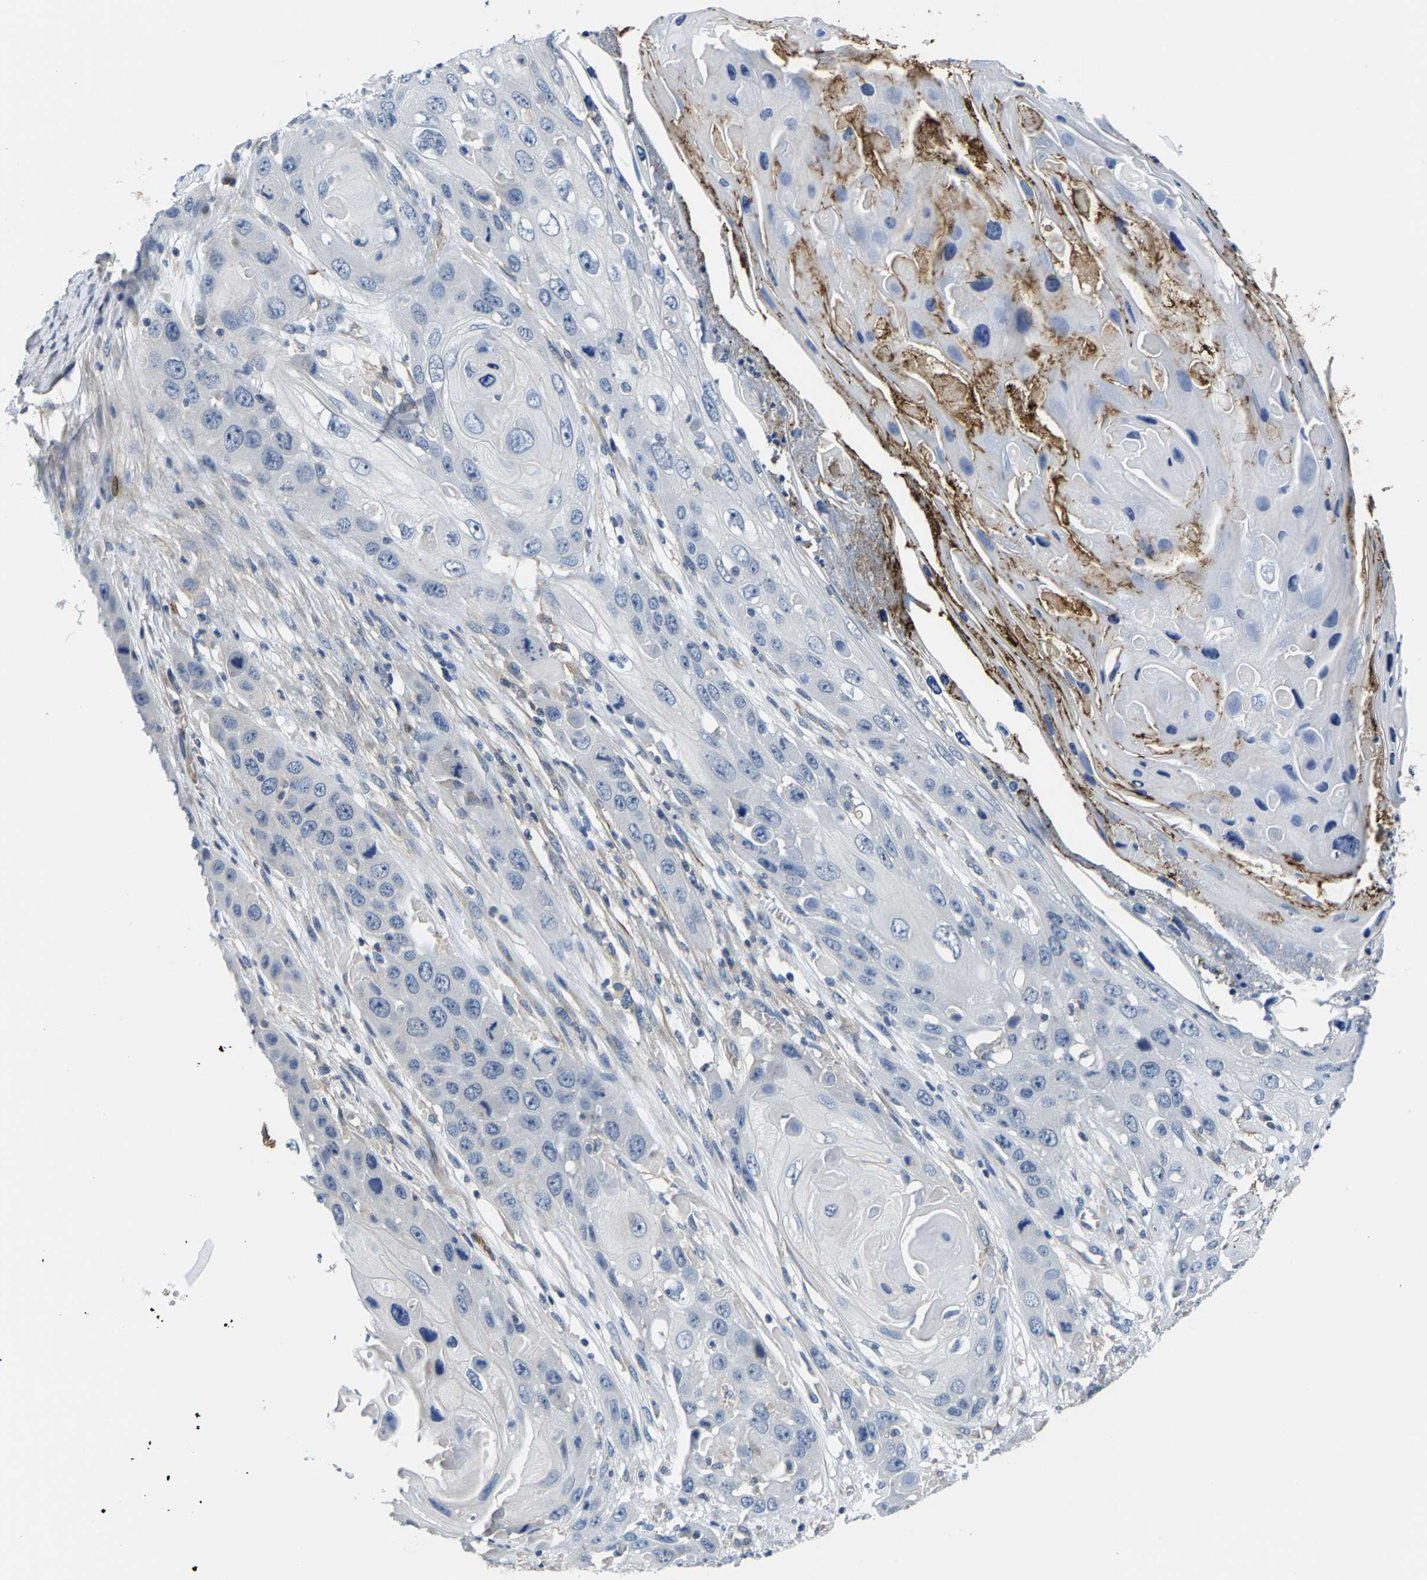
{"staining": {"intensity": "negative", "quantity": "none", "location": "none"}, "tissue": "skin cancer", "cell_type": "Tumor cells", "image_type": "cancer", "snomed": [{"axis": "morphology", "description": "Squamous cell carcinoma, NOS"}, {"axis": "topography", "description": "Skin"}], "caption": "This is an immunohistochemistry (IHC) image of human squamous cell carcinoma (skin). There is no expression in tumor cells.", "gene": "AGBL3", "patient": {"sex": "male", "age": 55}}